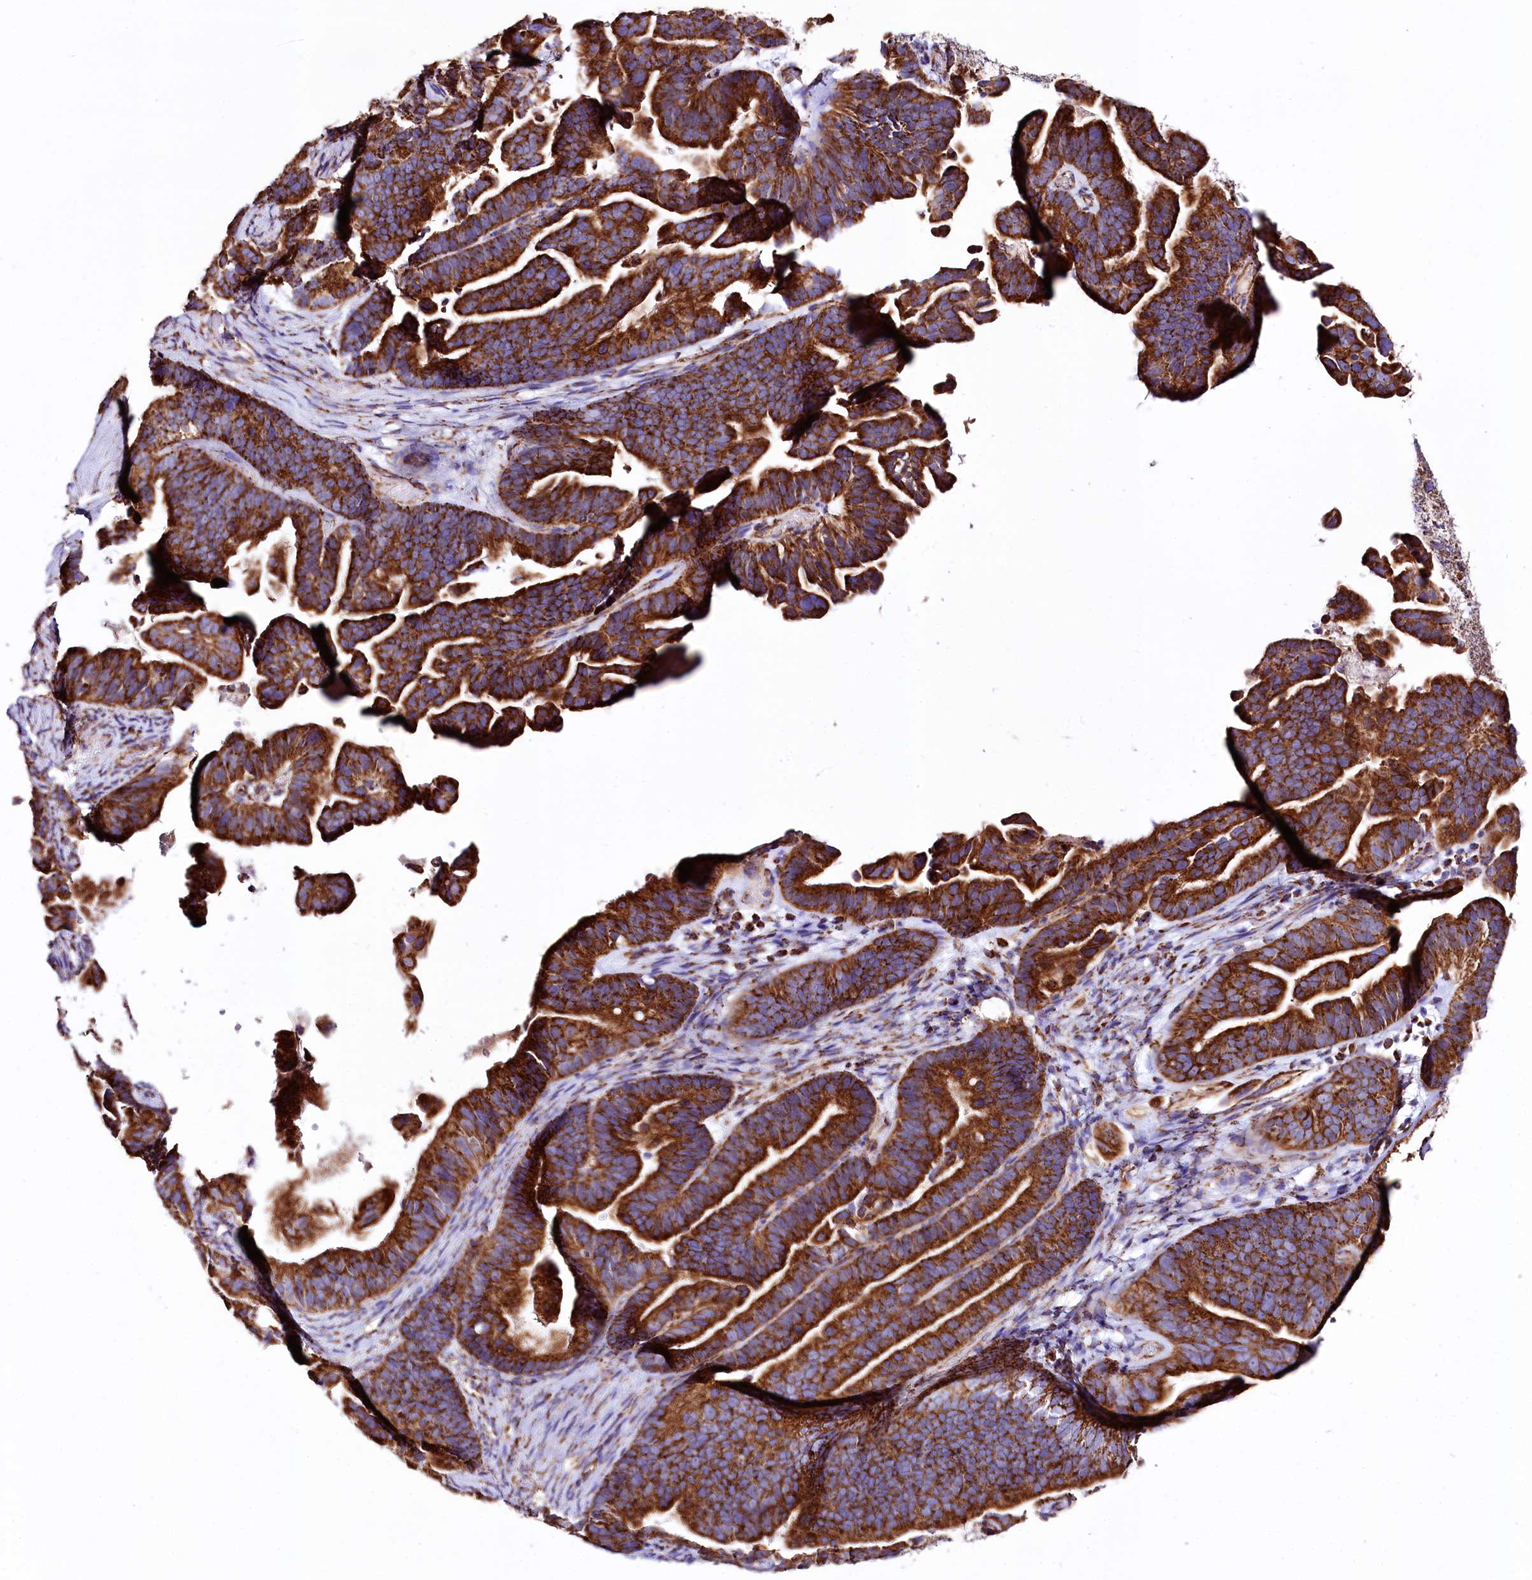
{"staining": {"intensity": "strong", "quantity": ">75%", "location": "cytoplasmic/membranous"}, "tissue": "ovarian cancer", "cell_type": "Tumor cells", "image_type": "cancer", "snomed": [{"axis": "morphology", "description": "Cystadenocarcinoma, serous, NOS"}, {"axis": "topography", "description": "Ovary"}], "caption": "Serous cystadenocarcinoma (ovarian) stained with a brown dye shows strong cytoplasmic/membranous positive staining in about >75% of tumor cells.", "gene": "APLP2", "patient": {"sex": "female", "age": 56}}